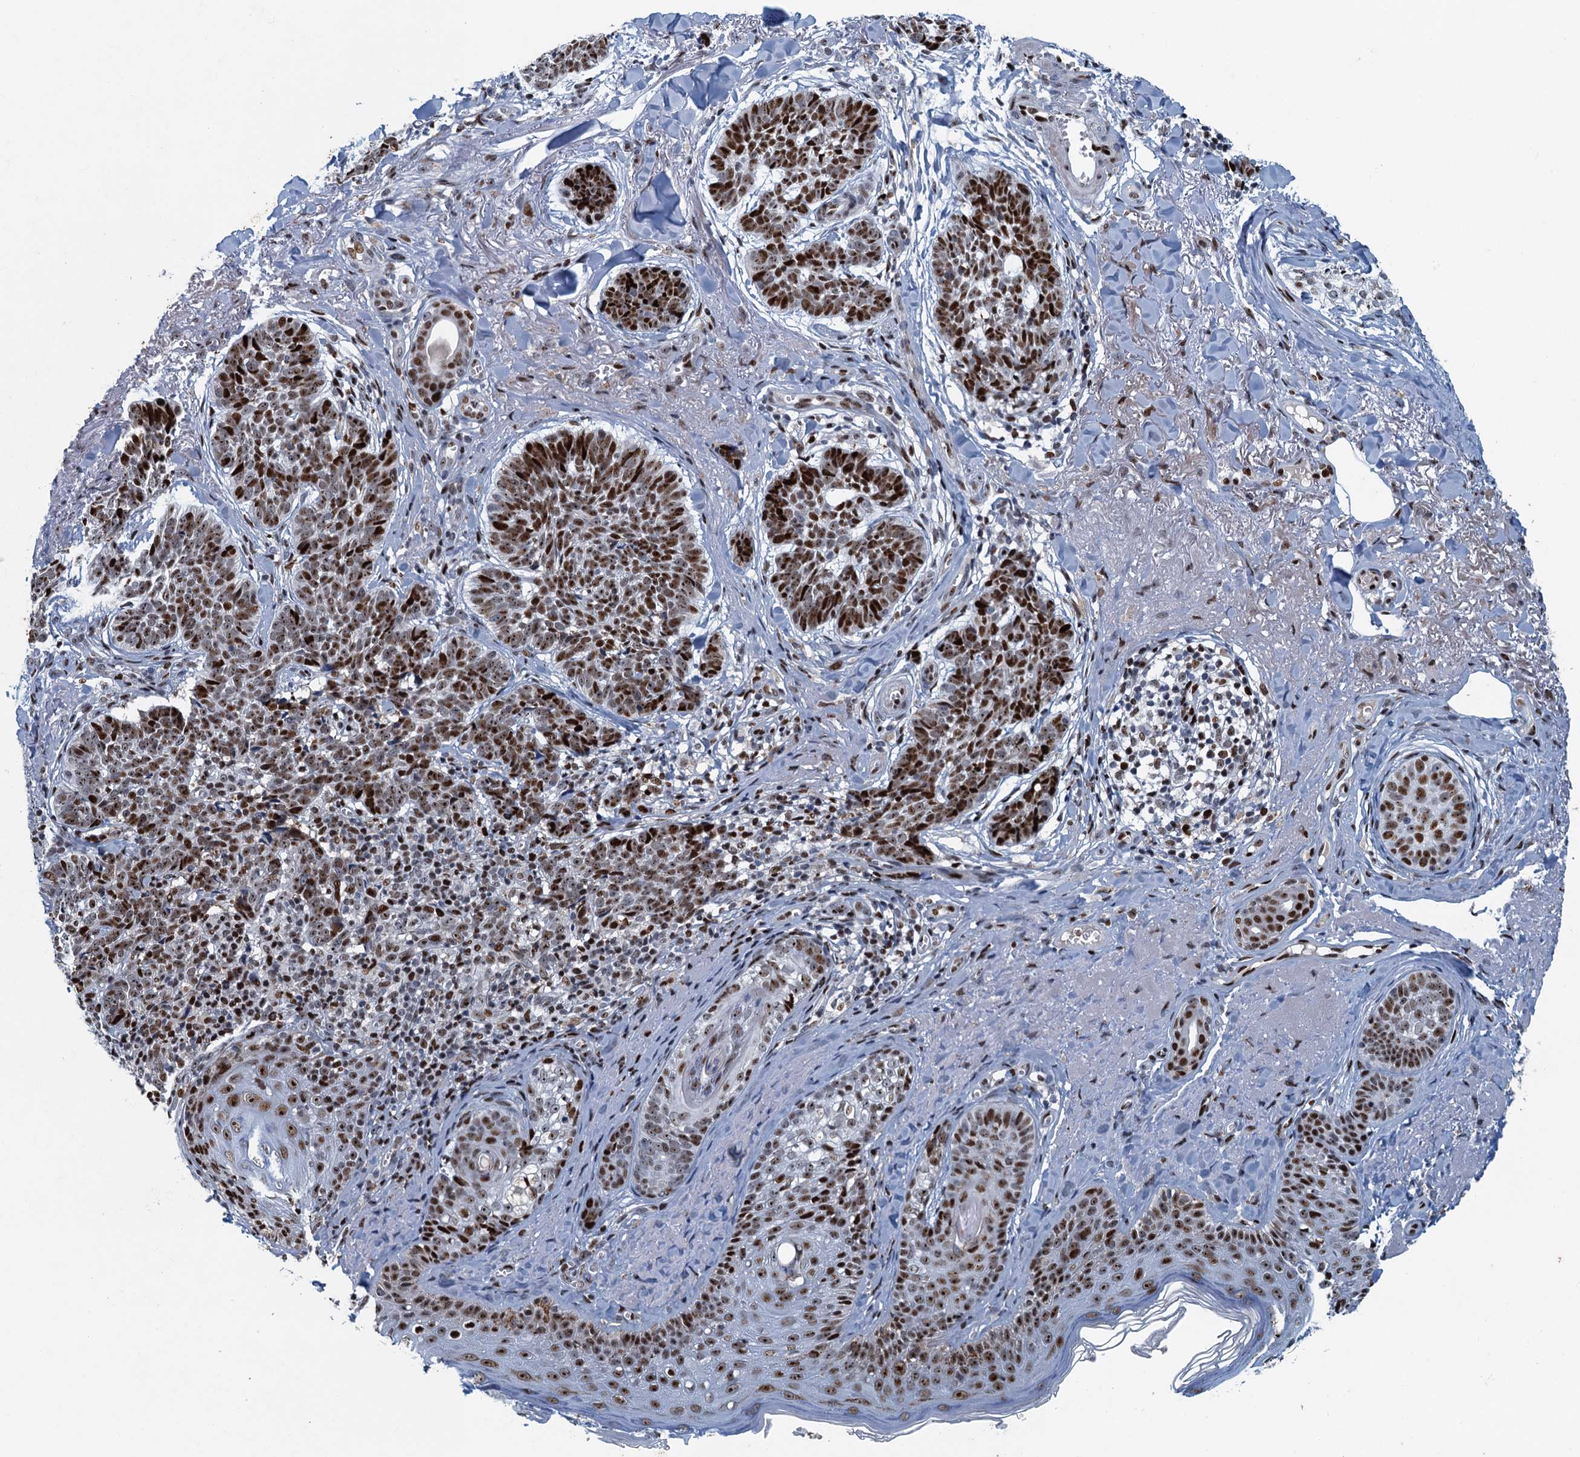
{"staining": {"intensity": "strong", "quantity": ">75%", "location": "nuclear"}, "tissue": "skin cancer", "cell_type": "Tumor cells", "image_type": "cancer", "snomed": [{"axis": "morphology", "description": "Basal cell carcinoma"}, {"axis": "topography", "description": "Skin"}], "caption": "Strong nuclear staining is identified in about >75% of tumor cells in basal cell carcinoma (skin).", "gene": "ANKRD13D", "patient": {"sex": "female", "age": 74}}